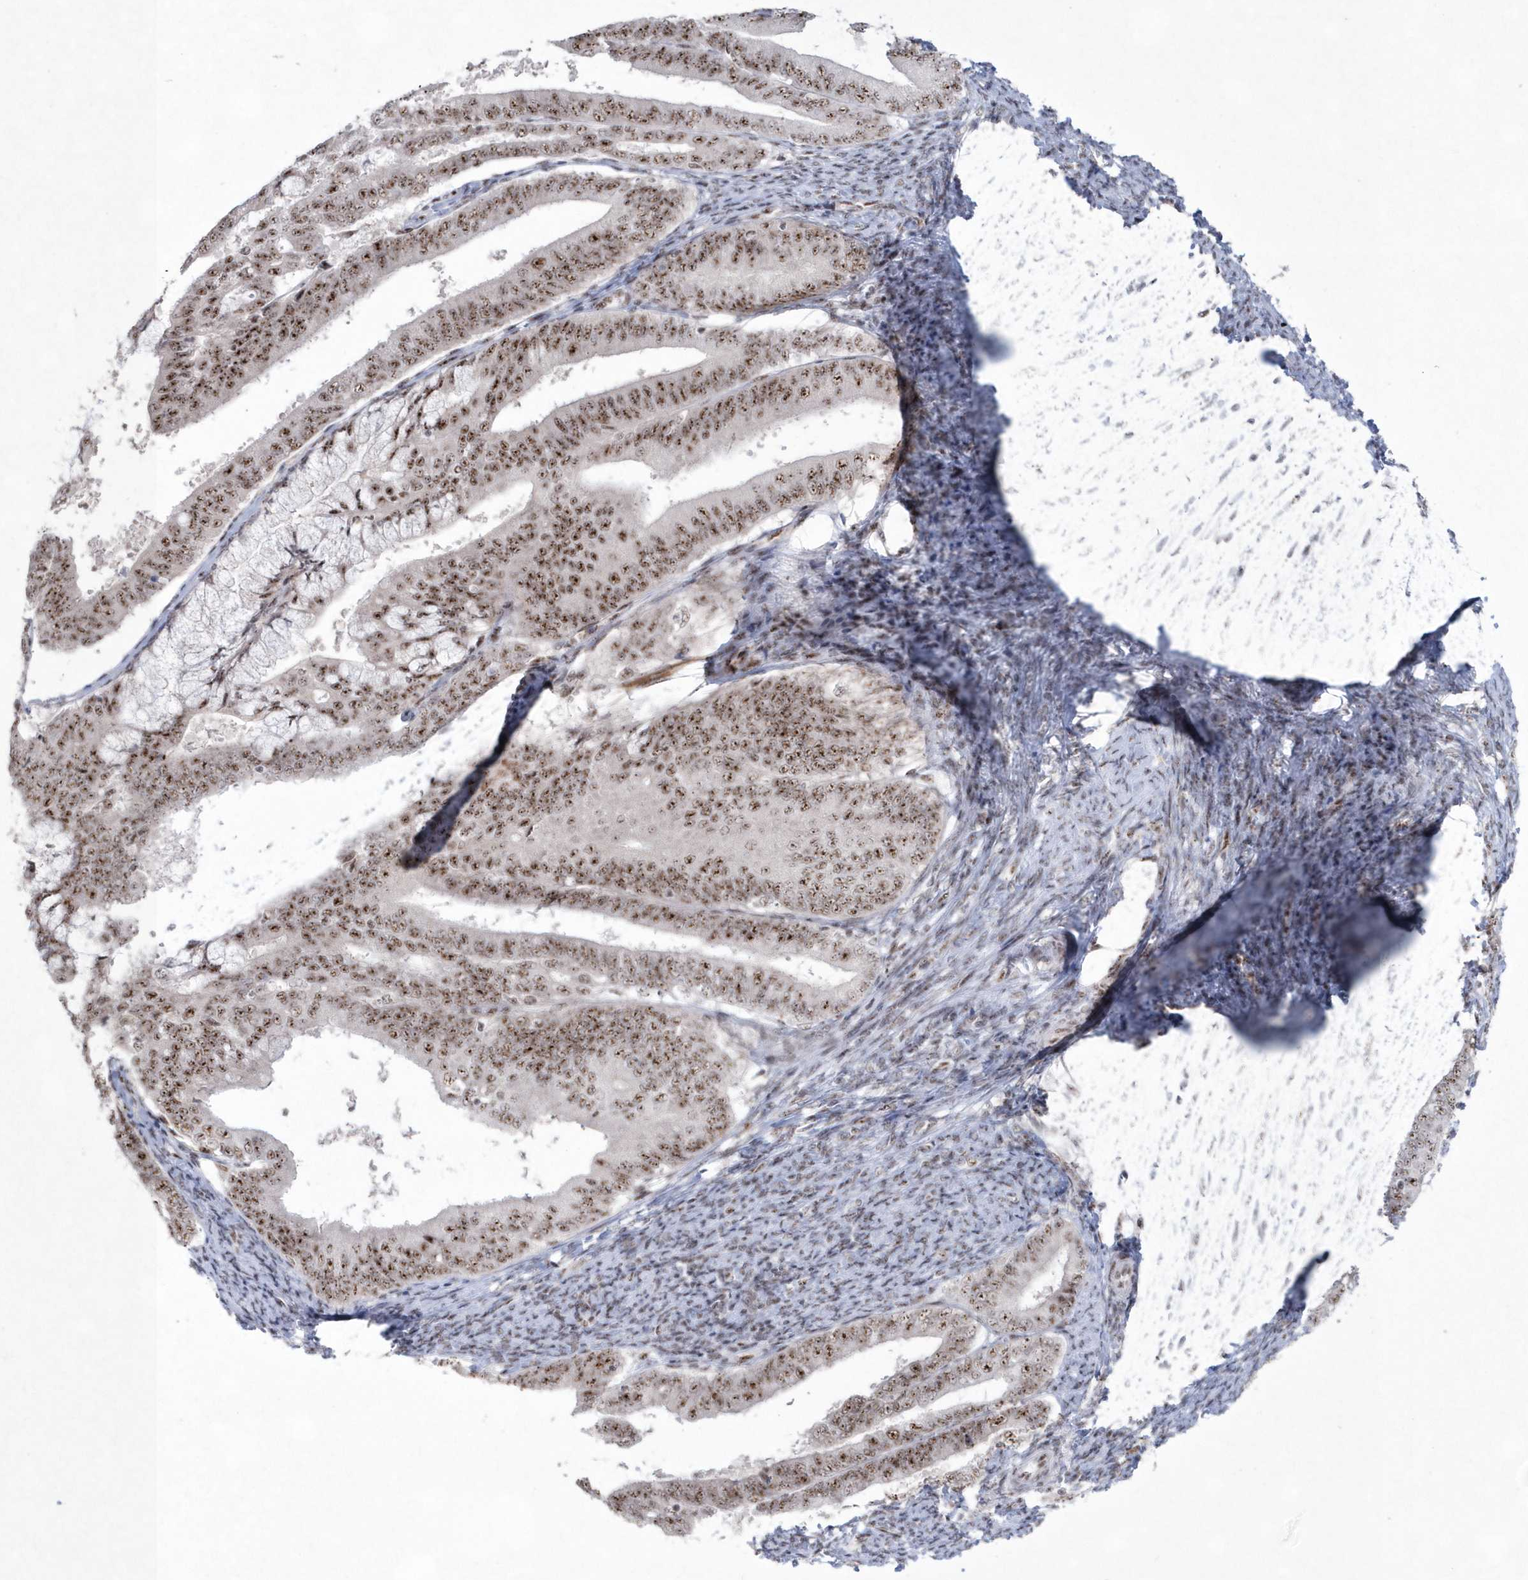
{"staining": {"intensity": "strong", "quantity": ">75%", "location": "nuclear"}, "tissue": "endometrial cancer", "cell_type": "Tumor cells", "image_type": "cancer", "snomed": [{"axis": "morphology", "description": "Adenocarcinoma, NOS"}, {"axis": "topography", "description": "Endometrium"}], "caption": "Endometrial cancer (adenocarcinoma) was stained to show a protein in brown. There is high levels of strong nuclear staining in approximately >75% of tumor cells. (DAB (3,3'-diaminobenzidine) IHC, brown staining for protein, blue staining for nuclei).", "gene": "KDM6B", "patient": {"sex": "female", "age": 63}}